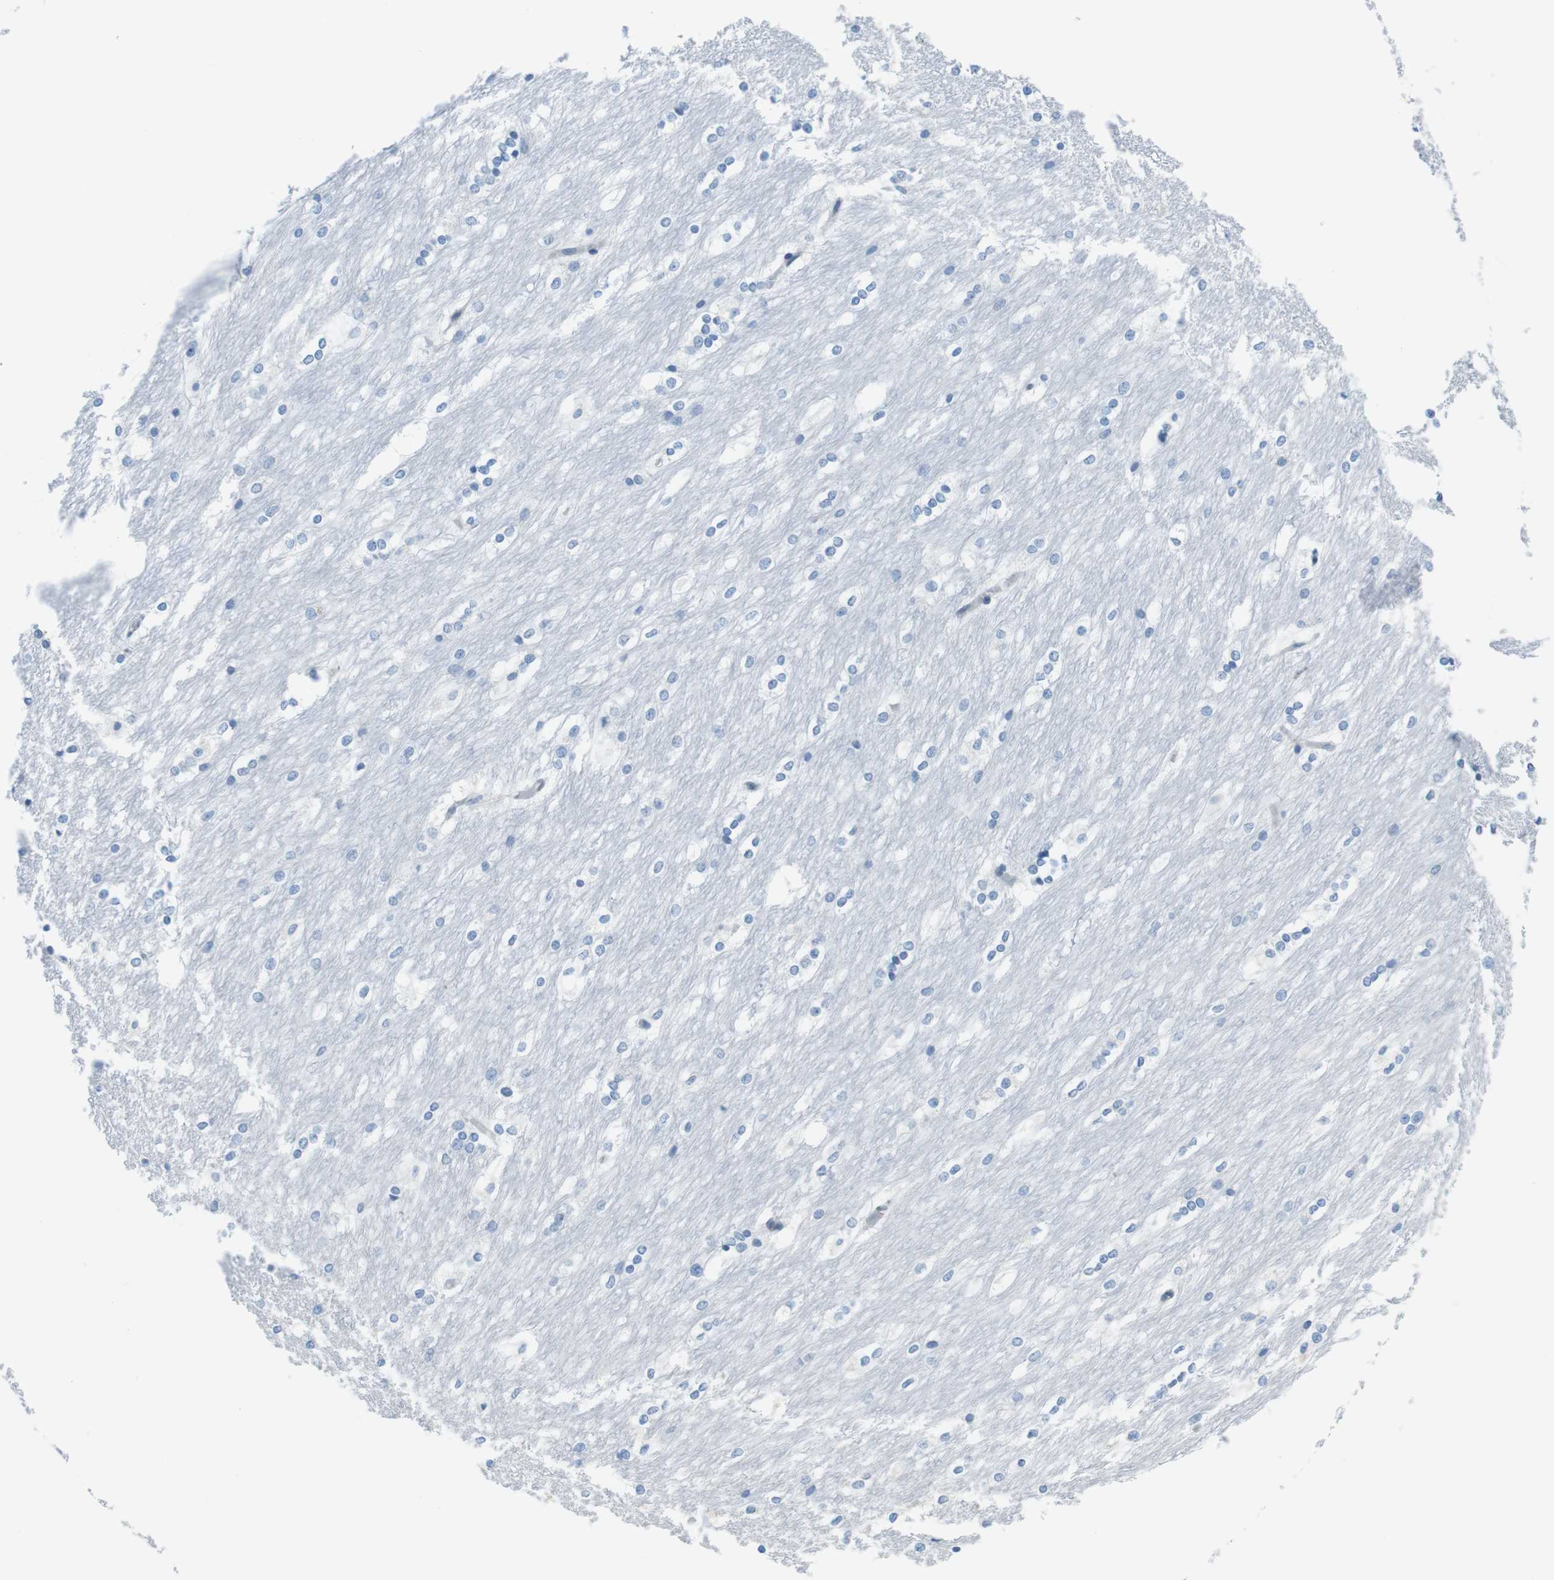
{"staining": {"intensity": "negative", "quantity": "none", "location": "none"}, "tissue": "caudate", "cell_type": "Glial cells", "image_type": "normal", "snomed": [{"axis": "morphology", "description": "Normal tissue, NOS"}, {"axis": "topography", "description": "Lateral ventricle wall"}], "caption": "Immunohistochemical staining of benign caudate shows no significant positivity in glial cells. (DAB (3,3'-diaminobenzidine) immunohistochemistry (IHC) visualized using brightfield microscopy, high magnification).", "gene": "CLPTM1L", "patient": {"sex": "female", "age": 19}}